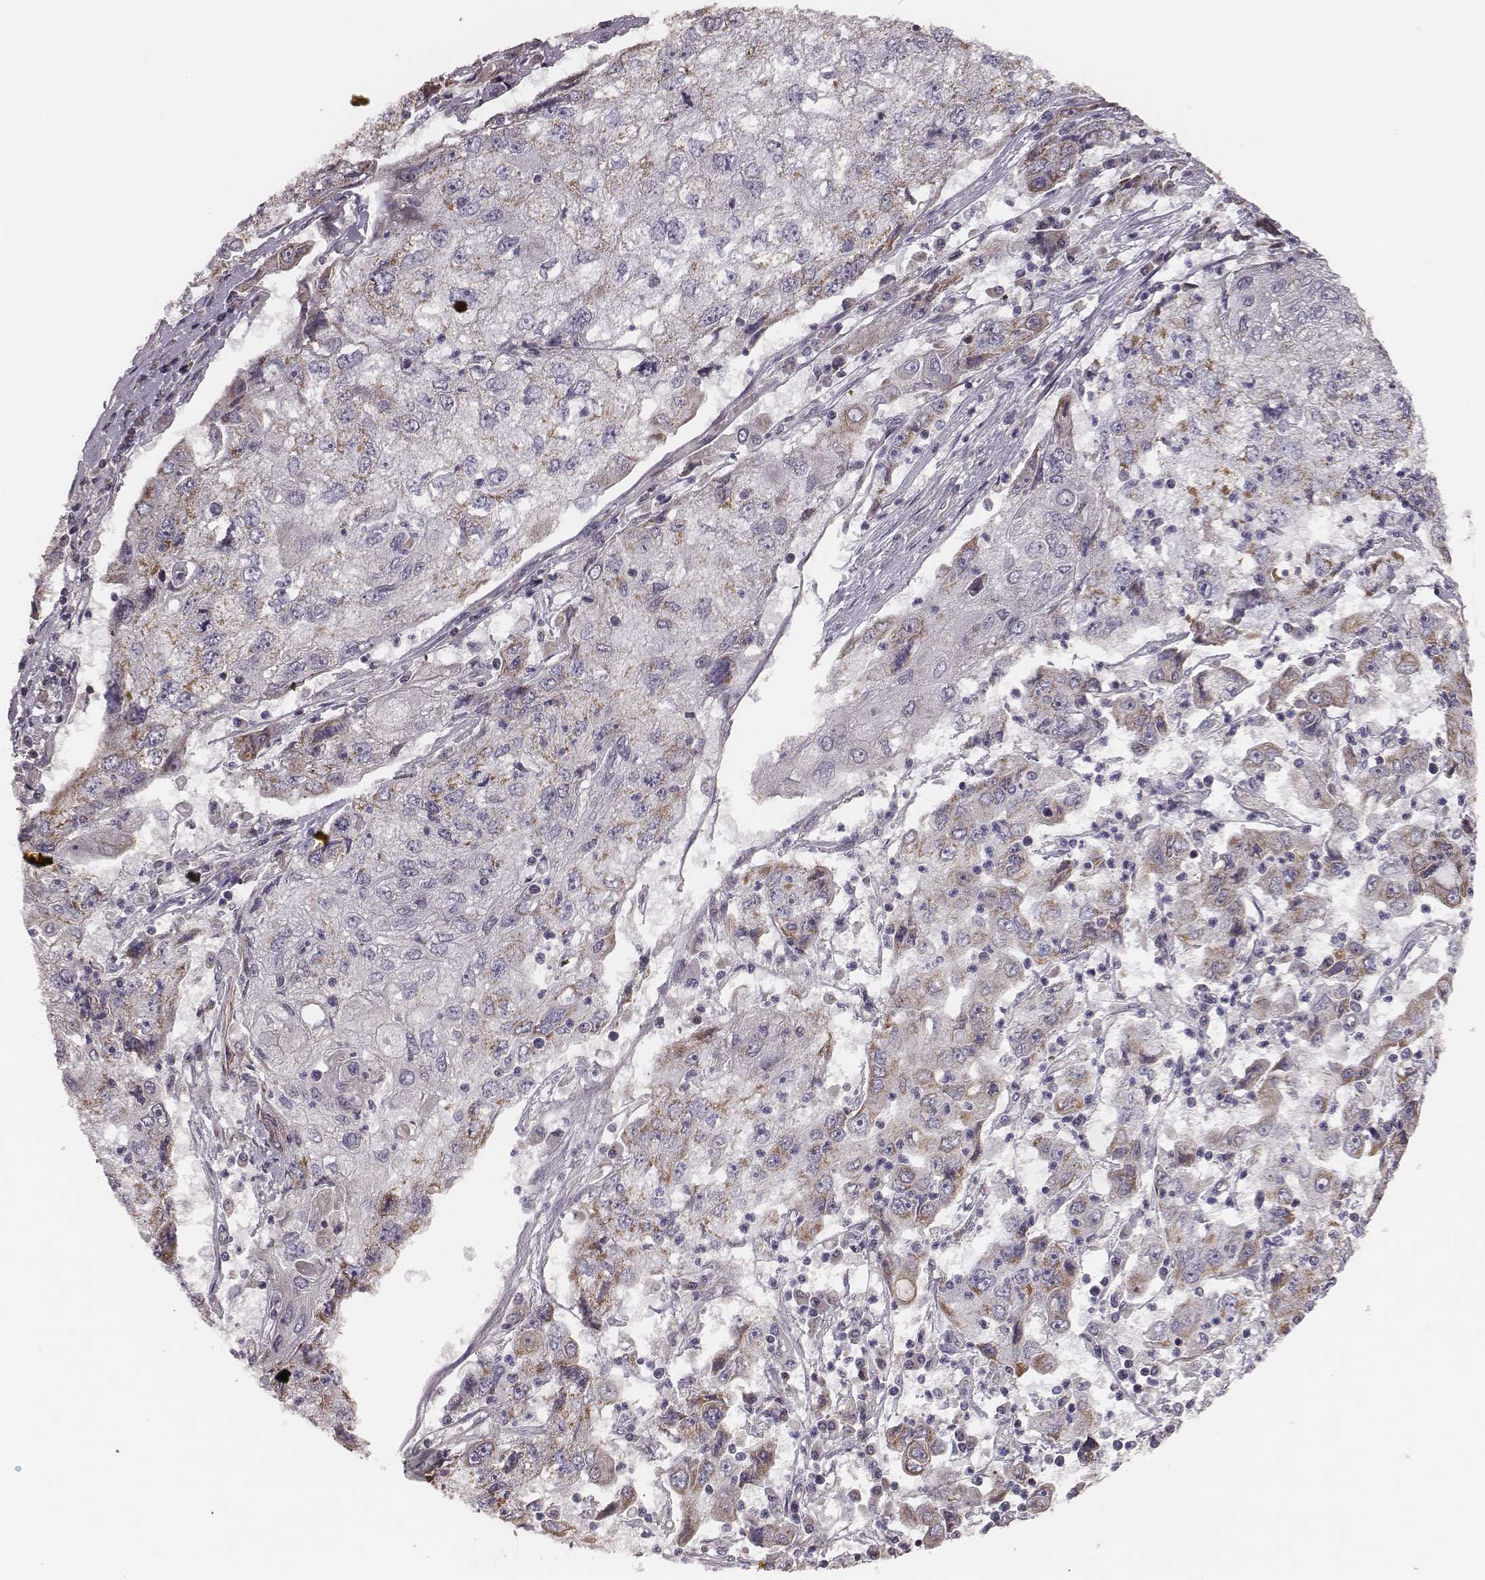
{"staining": {"intensity": "weak", "quantity": "<25%", "location": "cytoplasmic/membranous"}, "tissue": "cervical cancer", "cell_type": "Tumor cells", "image_type": "cancer", "snomed": [{"axis": "morphology", "description": "Squamous cell carcinoma, NOS"}, {"axis": "topography", "description": "Cervix"}], "caption": "This is a image of IHC staining of cervical cancer (squamous cell carcinoma), which shows no staining in tumor cells. (Stains: DAB IHC with hematoxylin counter stain, Microscopy: brightfield microscopy at high magnification).", "gene": "HAVCR1", "patient": {"sex": "female", "age": 36}}